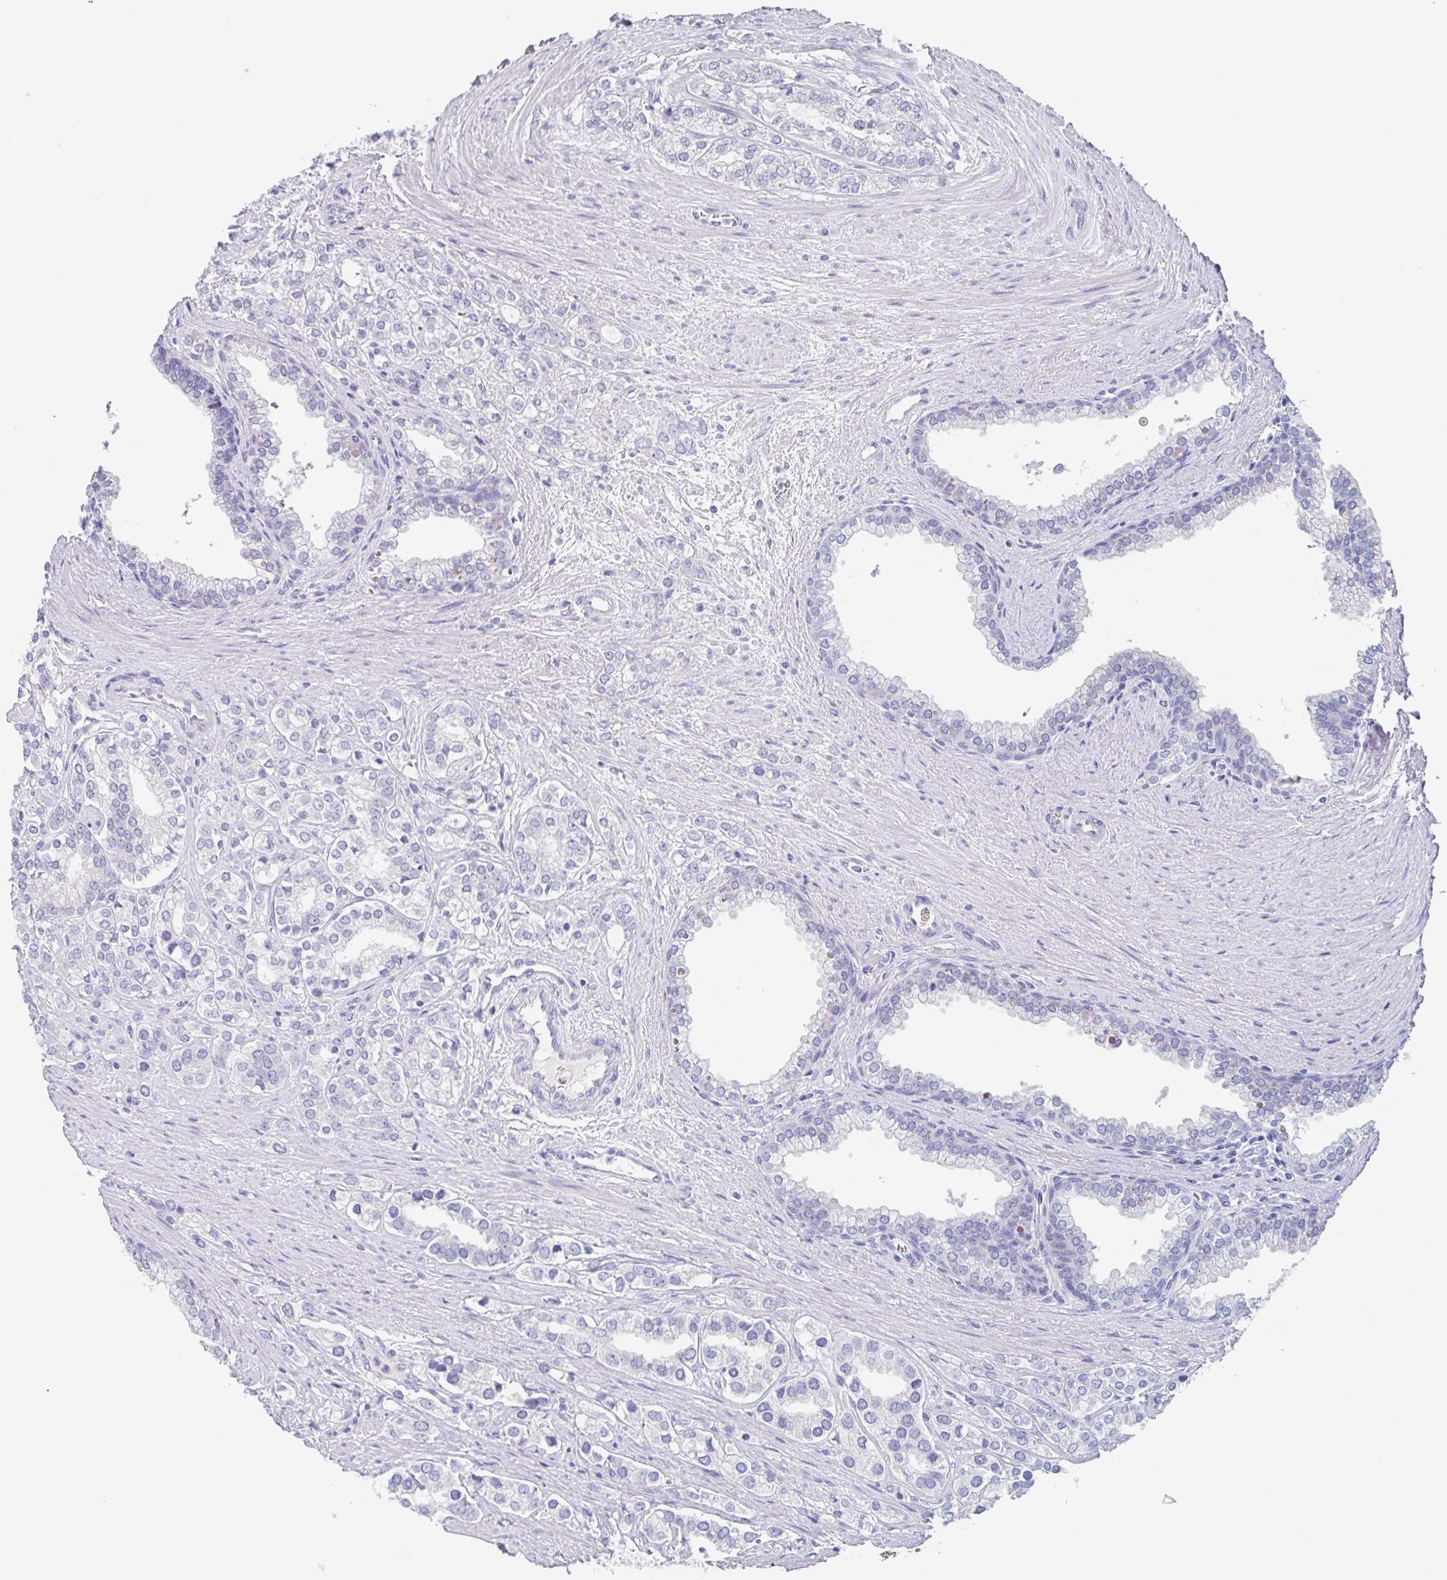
{"staining": {"intensity": "negative", "quantity": "none", "location": "none"}, "tissue": "prostate cancer", "cell_type": "Tumor cells", "image_type": "cancer", "snomed": [{"axis": "morphology", "description": "Adenocarcinoma, High grade"}, {"axis": "topography", "description": "Prostate"}], "caption": "There is no significant expression in tumor cells of prostate high-grade adenocarcinoma.", "gene": "NOXRED1", "patient": {"sex": "male", "age": 58}}